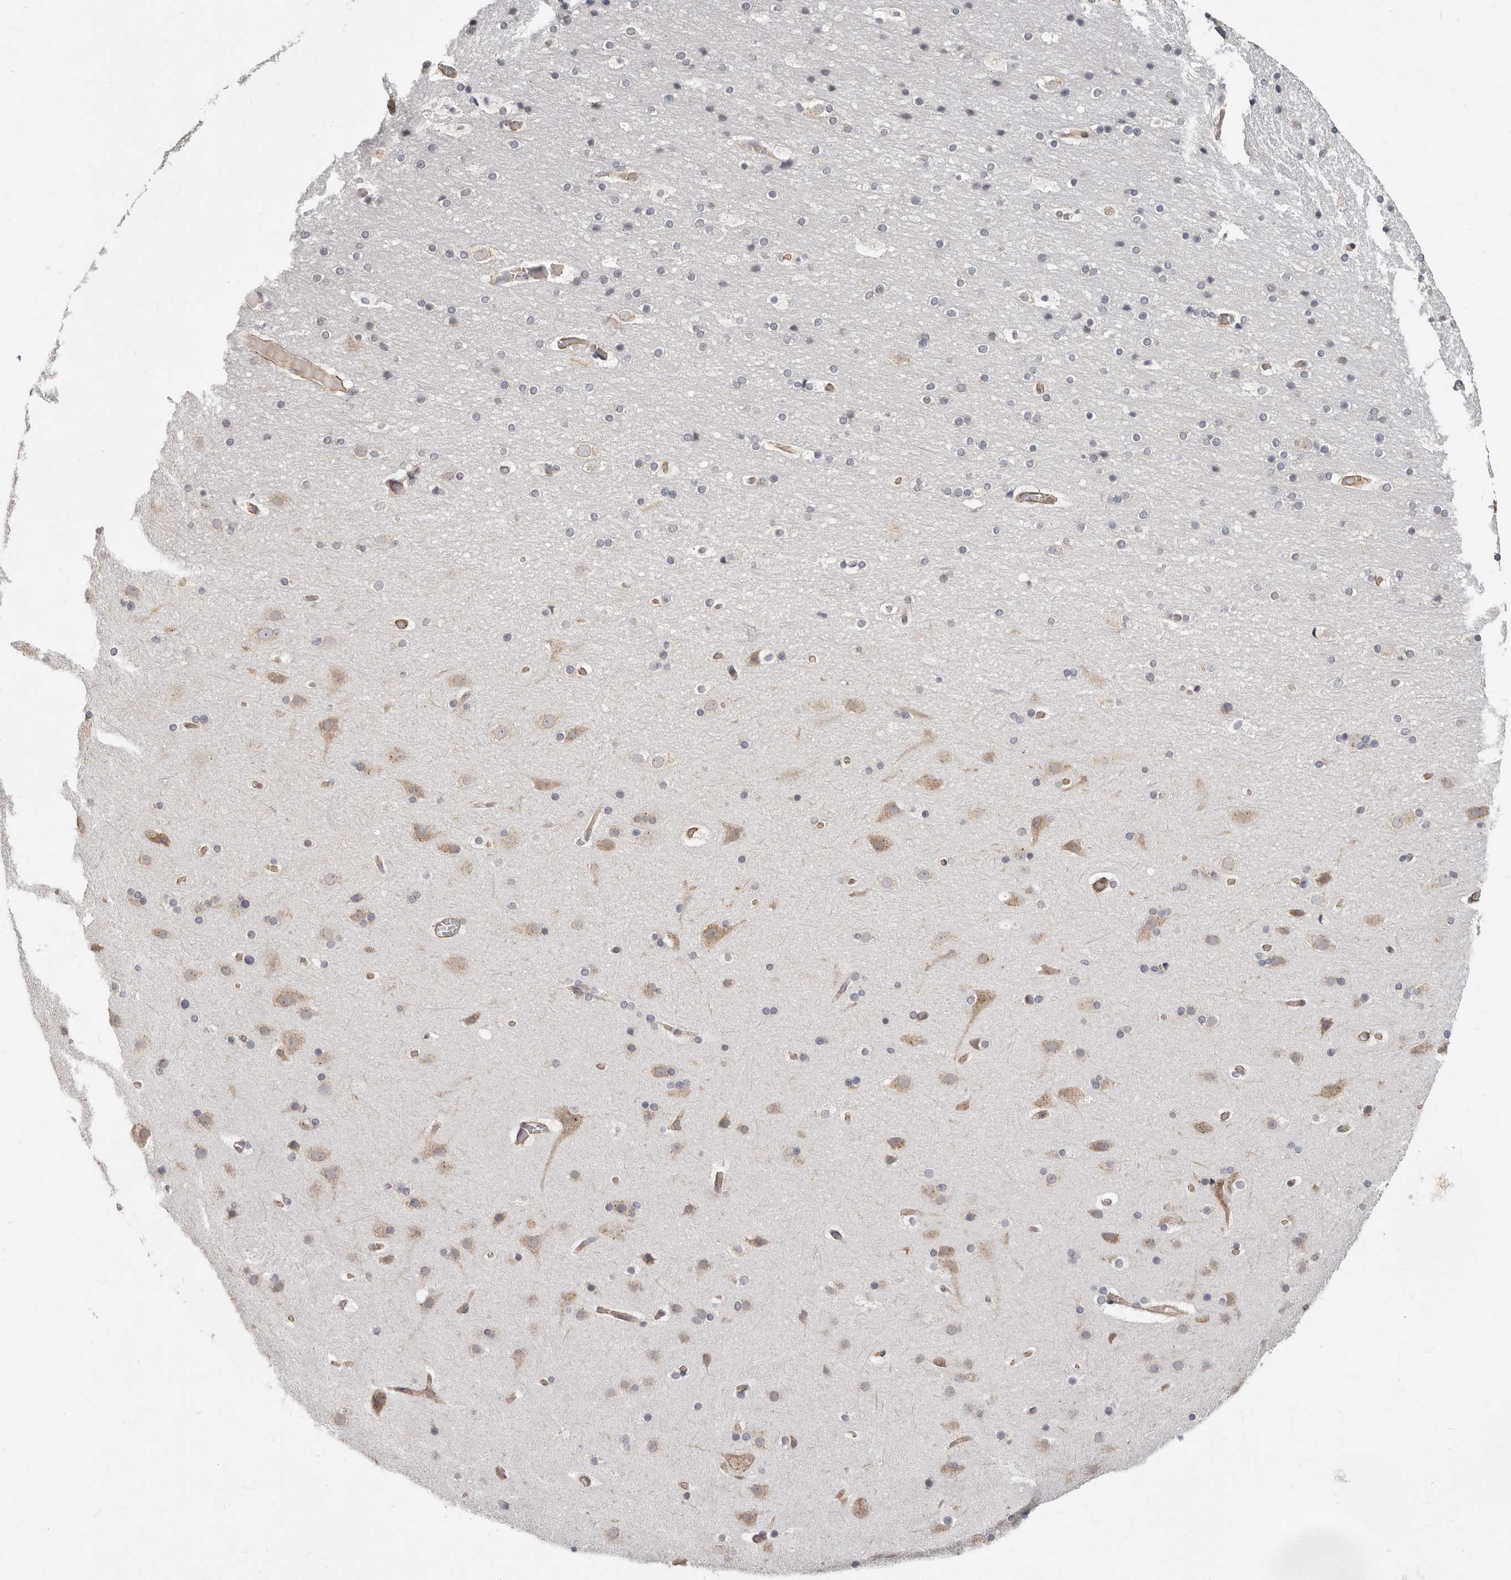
{"staining": {"intensity": "moderate", "quantity": ">75%", "location": "cytoplasmic/membranous"}, "tissue": "cerebral cortex", "cell_type": "Endothelial cells", "image_type": "normal", "snomed": [{"axis": "morphology", "description": "Normal tissue, NOS"}, {"axis": "topography", "description": "Cerebral cortex"}], "caption": "Moderate cytoplasmic/membranous staining for a protein is present in approximately >75% of endothelial cells of benign cerebral cortex using IHC.", "gene": "RABAC1", "patient": {"sex": "male", "age": 57}}